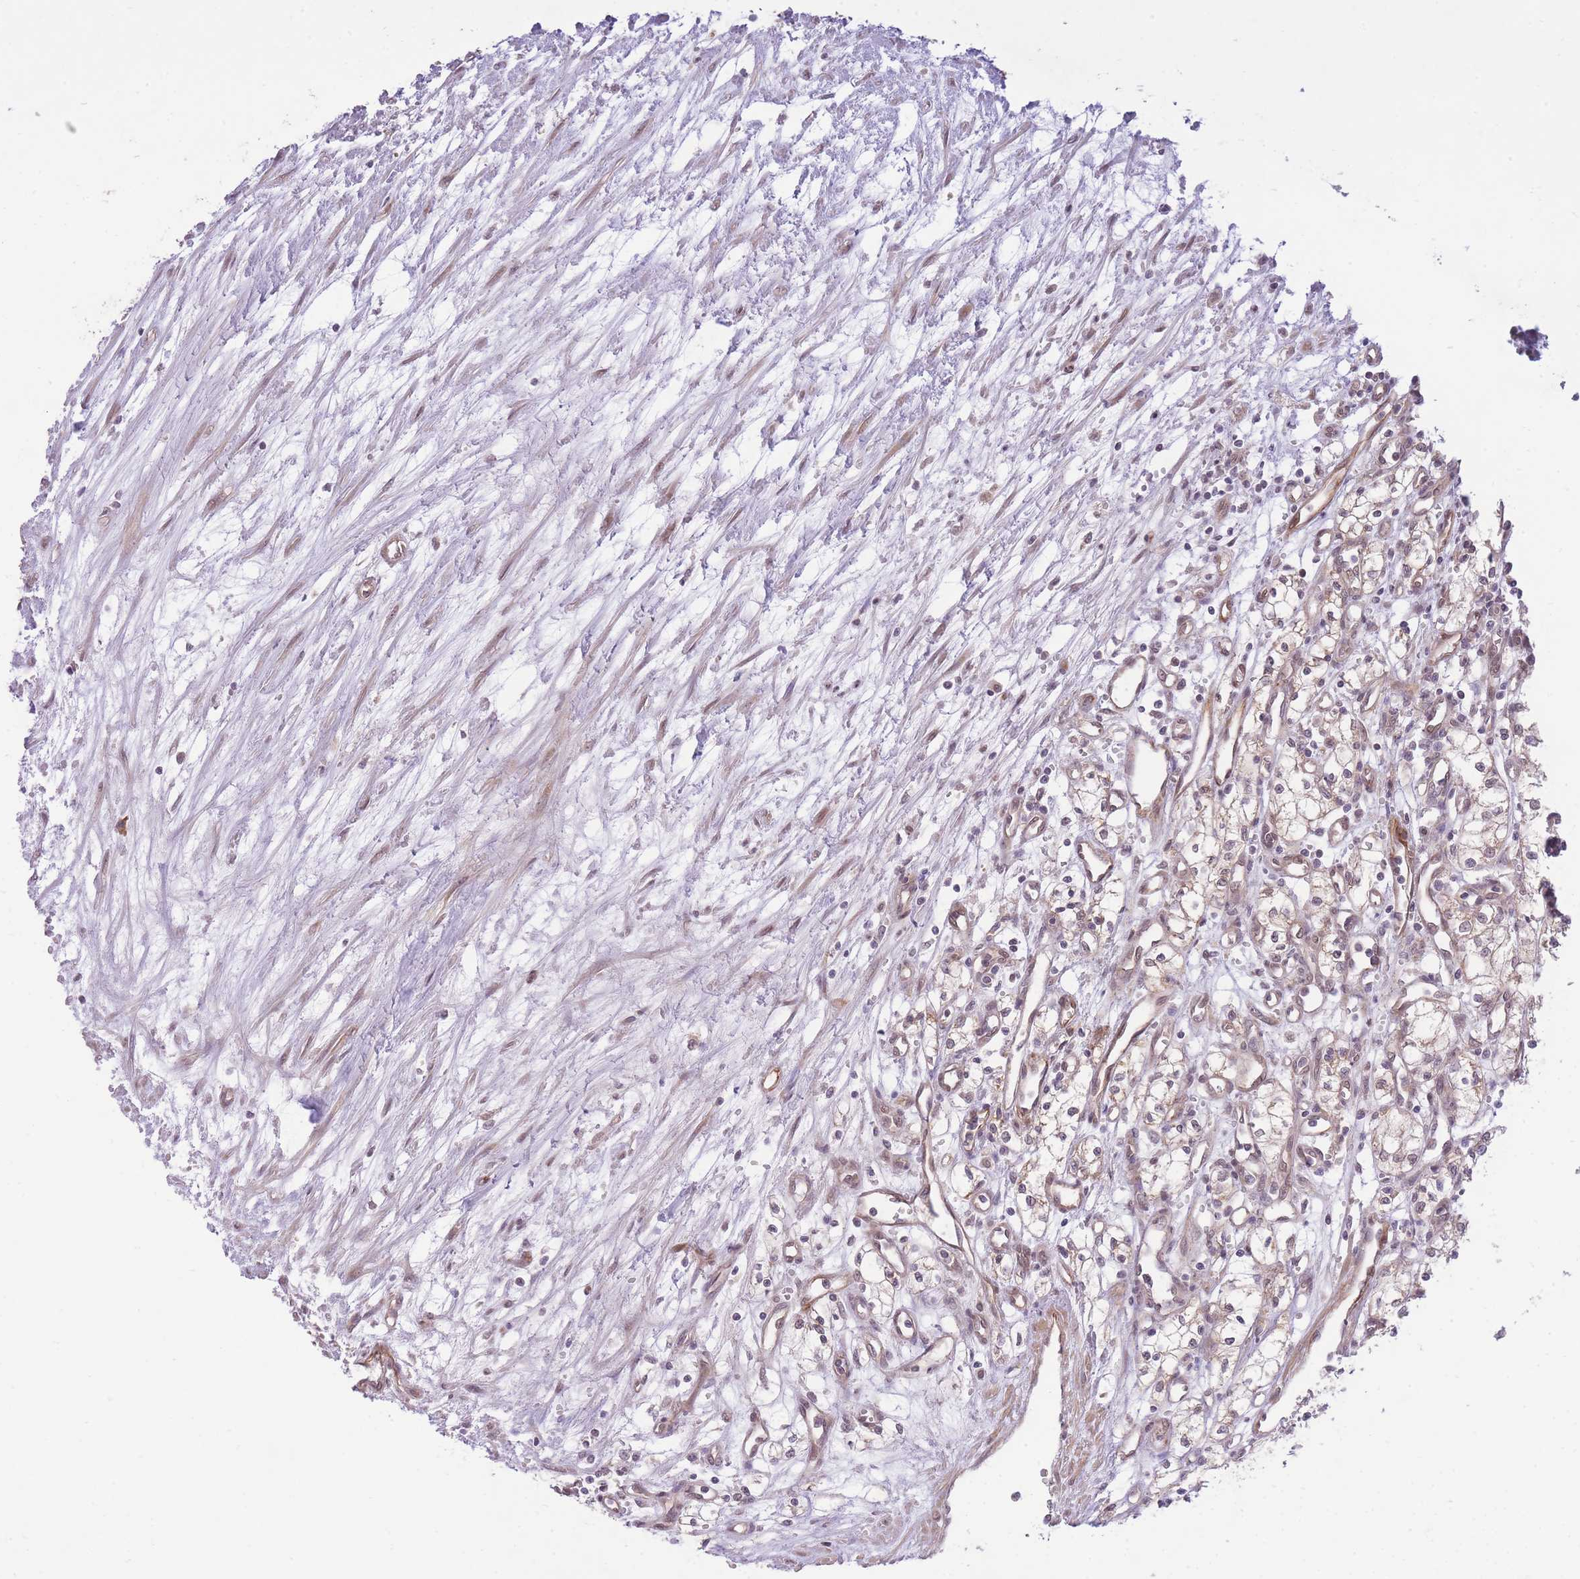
{"staining": {"intensity": "weak", "quantity": "<25%", "location": "cytoplasmic/membranous"}, "tissue": "renal cancer", "cell_type": "Tumor cells", "image_type": "cancer", "snomed": [{"axis": "morphology", "description": "Adenocarcinoma, NOS"}, {"axis": "topography", "description": "Kidney"}], "caption": "Immunohistochemistry (IHC) image of neoplastic tissue: adenocarcinoma (renal) stained with DAB (3,3'-diaminobenzidine) demonstrates no significant protein positivity in tumor cells. Brightfield microscopy of IHC stained with DAB (3,3'-diaminobenzidine) (brown) and hematoxylin (blue), captured at high magnification.", "gene": "ELOA2", "patient": {"sex": "male", "age": 59}}